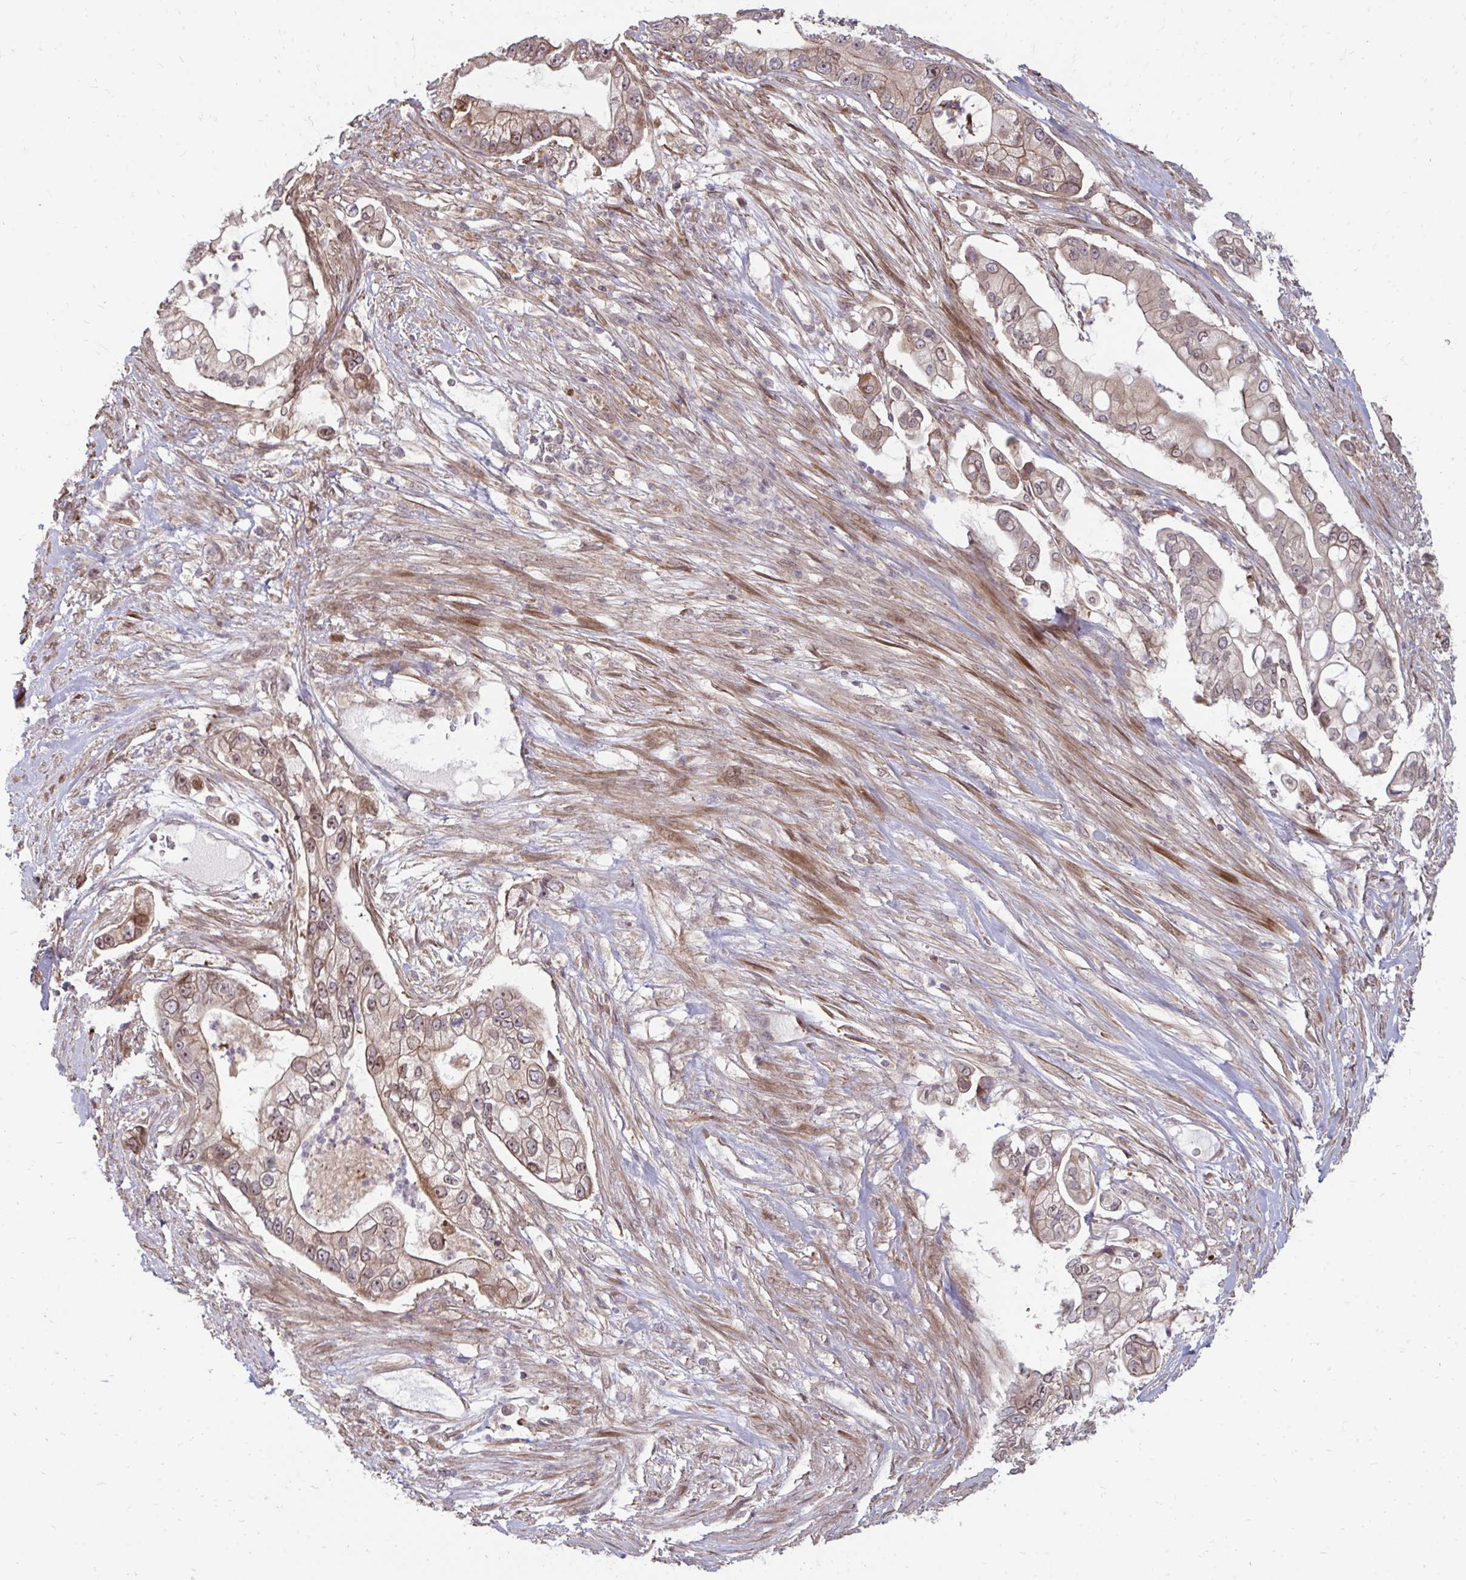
{"staining": {"intensity": "weak", "quantity": ">75%", "location": "cytoplasmic/membranous,nuclear"}, "tissue": "pancreatic cancer", "cell_type": "Tumor cells", "image_type": "cancer", "snomed": [{"axis": "morphology", "description": "Adenocarcinoma, NOS"}, {"axis": "topography", "description": "Pancreas"}], "caption": "This image shows immunohistochemistry (IHC) staining of human adenocarcinoma (pancreatic), with low weak cytoplasmic/membranous and nuclear expression in approximately >75% of tumor cells.", "gene": "ZNF285", "patient": {"sex": "female", "age": 69}}